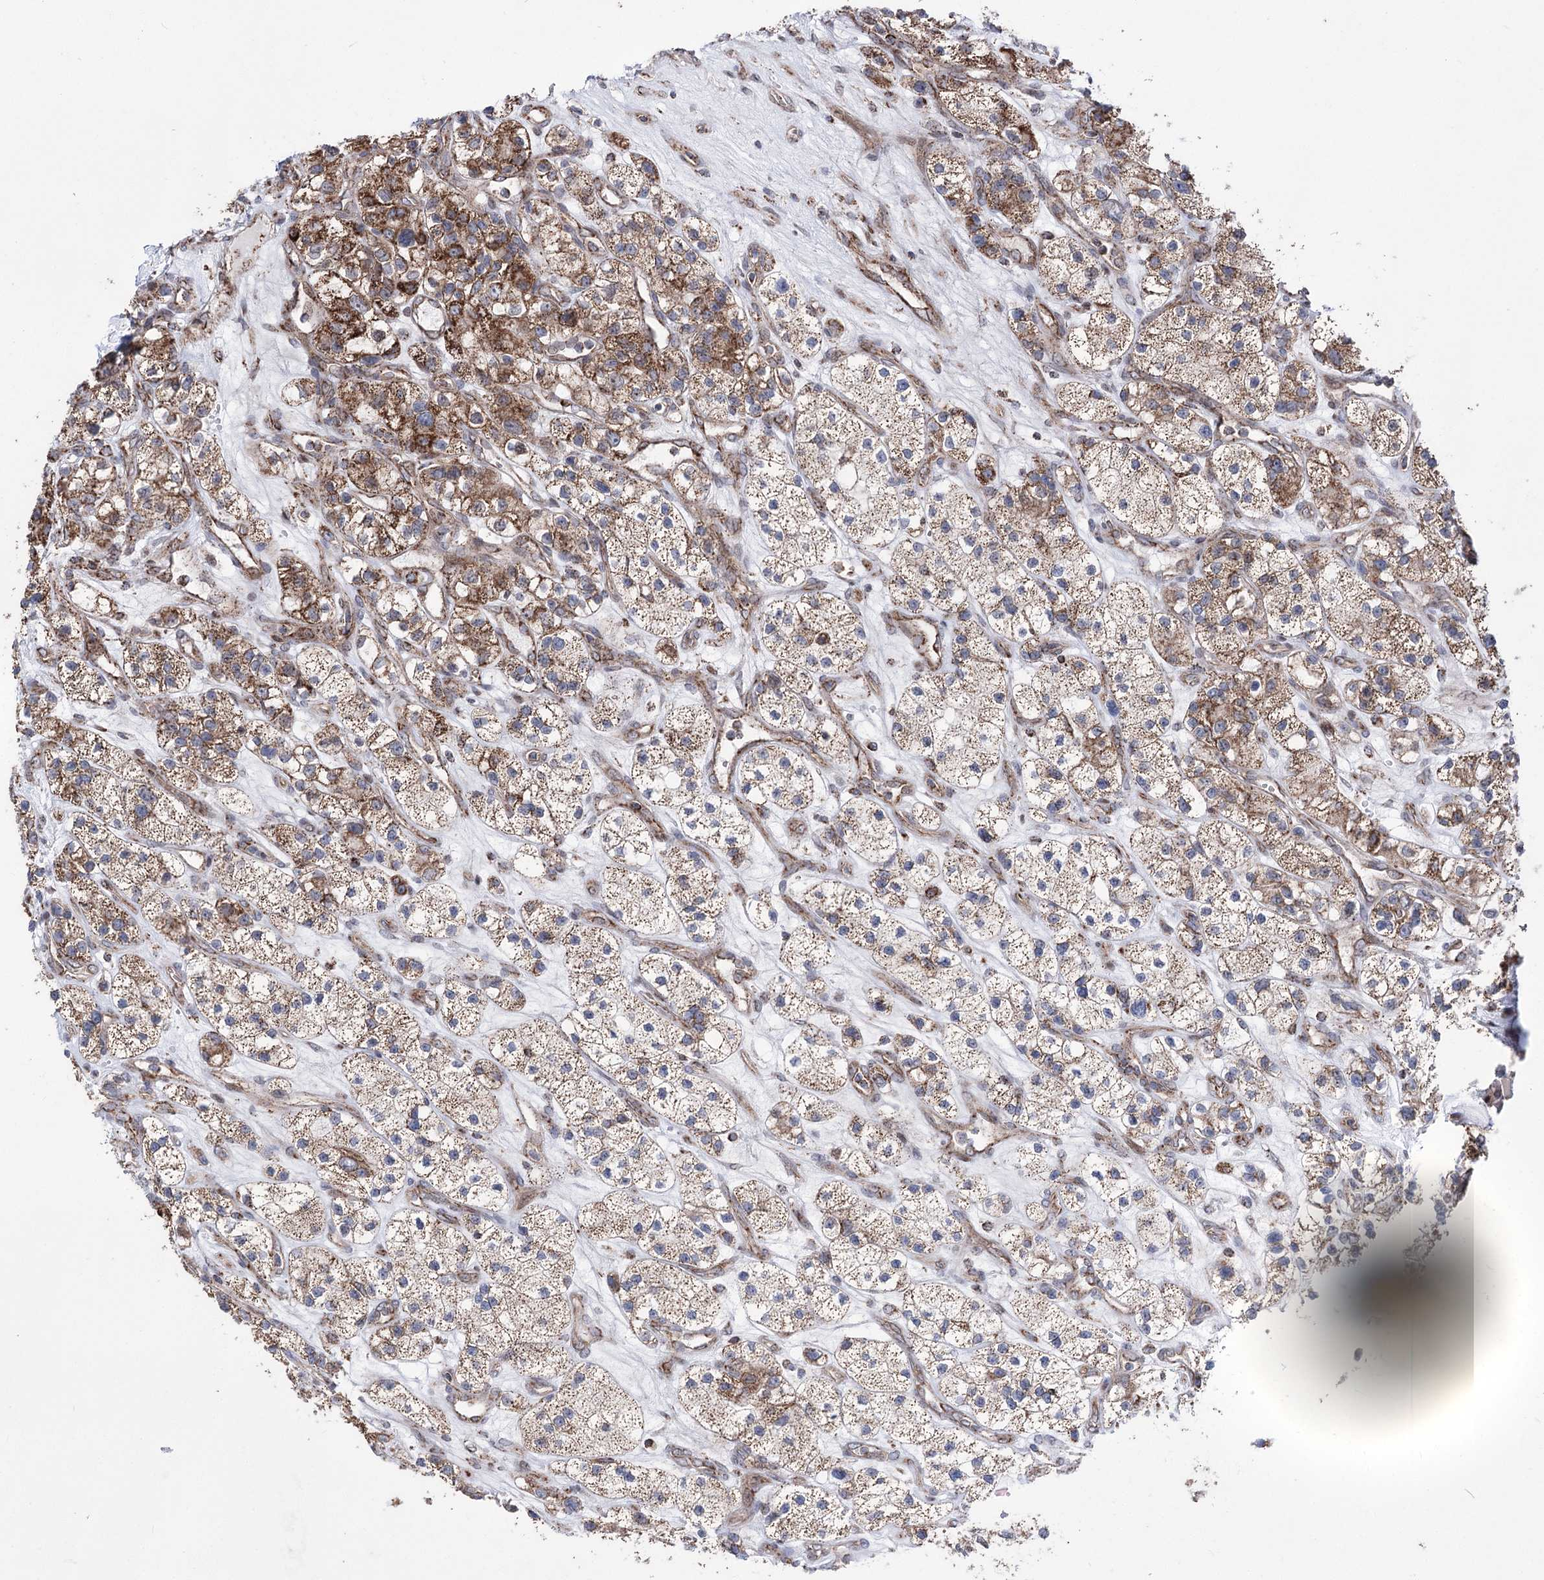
{"staining": {"intensity": "moderate", "quantity": ">75%", "location": "cytoplasmic/membranous"}, "tissue": "renal cancer", "cell_type": "Tumor cells", "image_type": "cancer", "snomed": [{"axis": "morphology", "description": "Adenocarcinoma, NOS"}, {"axis": "topography", "description": "Kidney"}], "caption": "Immunohistochemistry of human renal cancer (adenocarcinoma) shows medium levels of moderate cytoplasmic/membranous expression in approximately >75% of tumor cells. (DAB IHC, brown staining for protein, blue staining for nuclei).", "gene": "CREB3L4", "patient": {"sex": "female", "age": 57}}